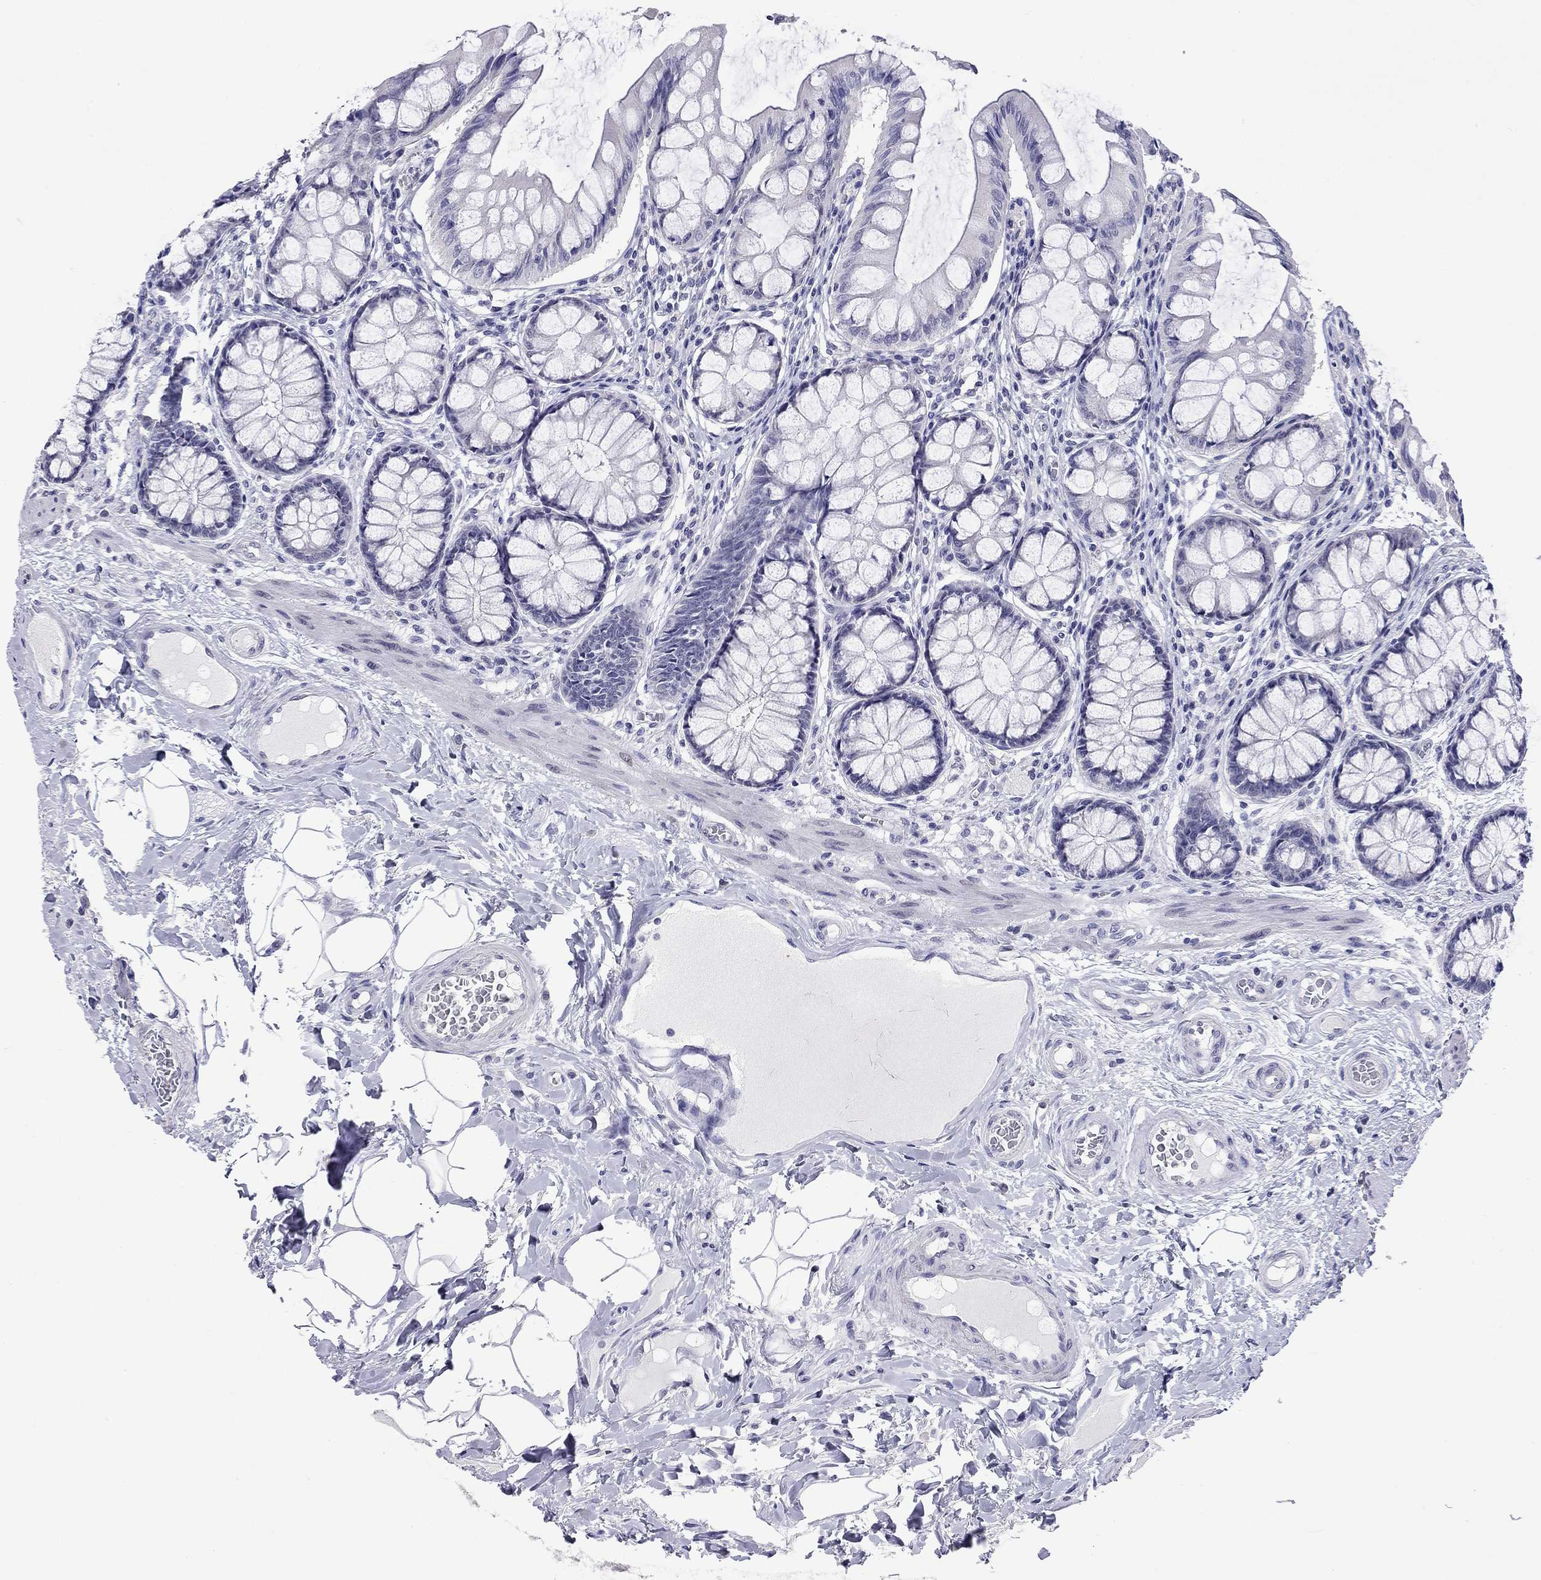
{"staining": {"intensity": "negative", "quantity": "none", "location": "none"}, "tissue": "colon", "cell_type": "Endothelial cells", "image_type": "normal", "snomed": [{"axis": "morphology", "description": "Normal tissue, NOS"}, {"axis": "topography", "description": "Colon"}], "caption": "This photomicrograph is of benign colon stained with immunohistochemistry to label a protein in brown with the nuclei are counter-stained blue. There is no staining in endothelial cells. Brightfield microscopy of IHC stained with DAB (brown) and hematoxylin (blue), captured at high magnification.", "gene": "ARMC12", "patient": {"sex": "female", "age": 65}}